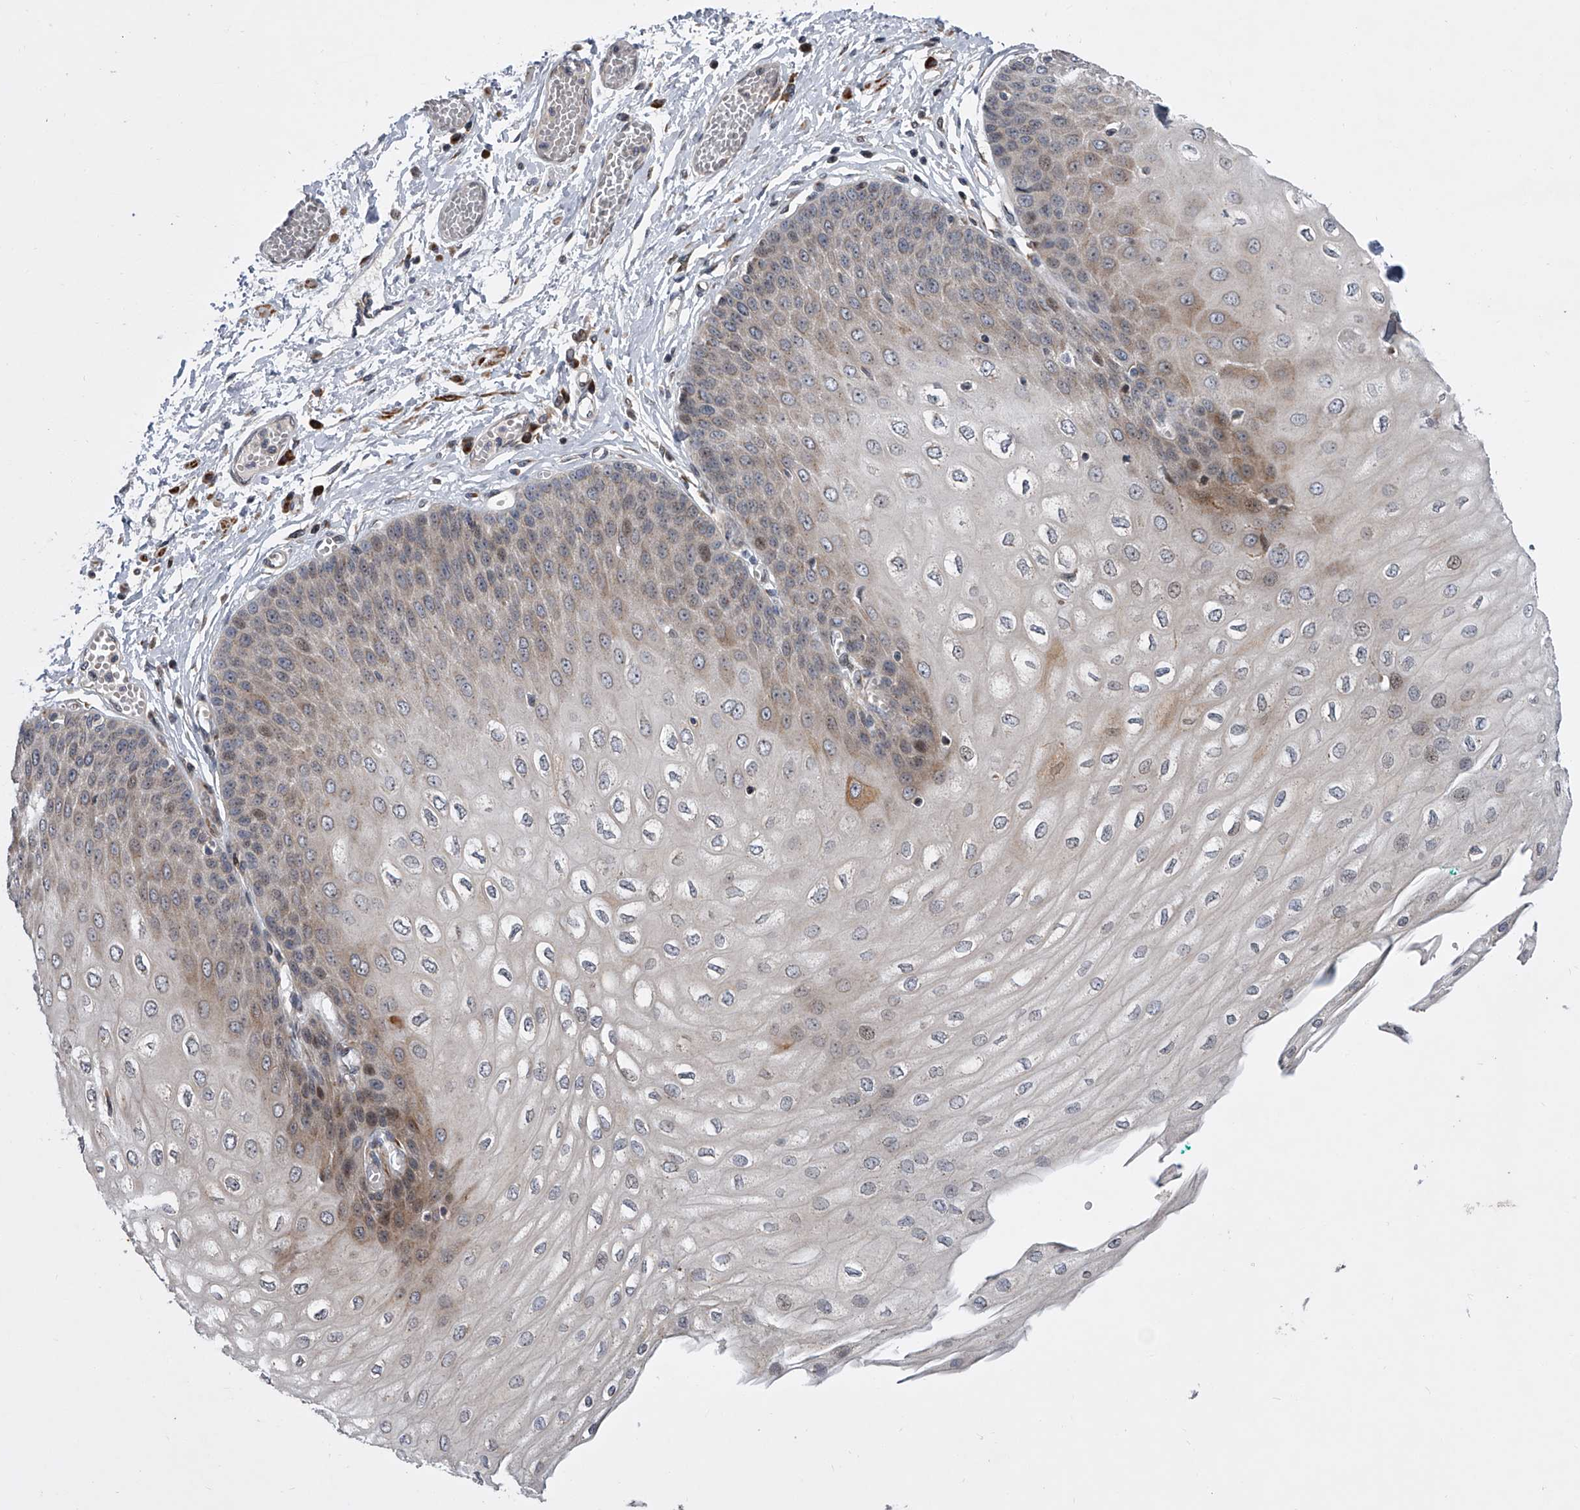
{"staining": {"intensity": "moderate", "quantity": "25%-75%", "location": "cytoplasmic/membranous"}, "tissue": "esophagus", "cell_type": "Squamous epithelial cells", "image_type": "normal", "snomed": [{"axis": "morphology", "description": "Normal tissue, NOS"}, {"axis": "topography", "description": "Esophagus"}], "caption": "Squamous epithelial cells display medium levels of moderate cytoplasmic/membranous staining in approximately 25%-75% of cells in unremarkable esophagus.", "gene": "DLGAP2", "patient": {"sex": "male", "age": 60}}